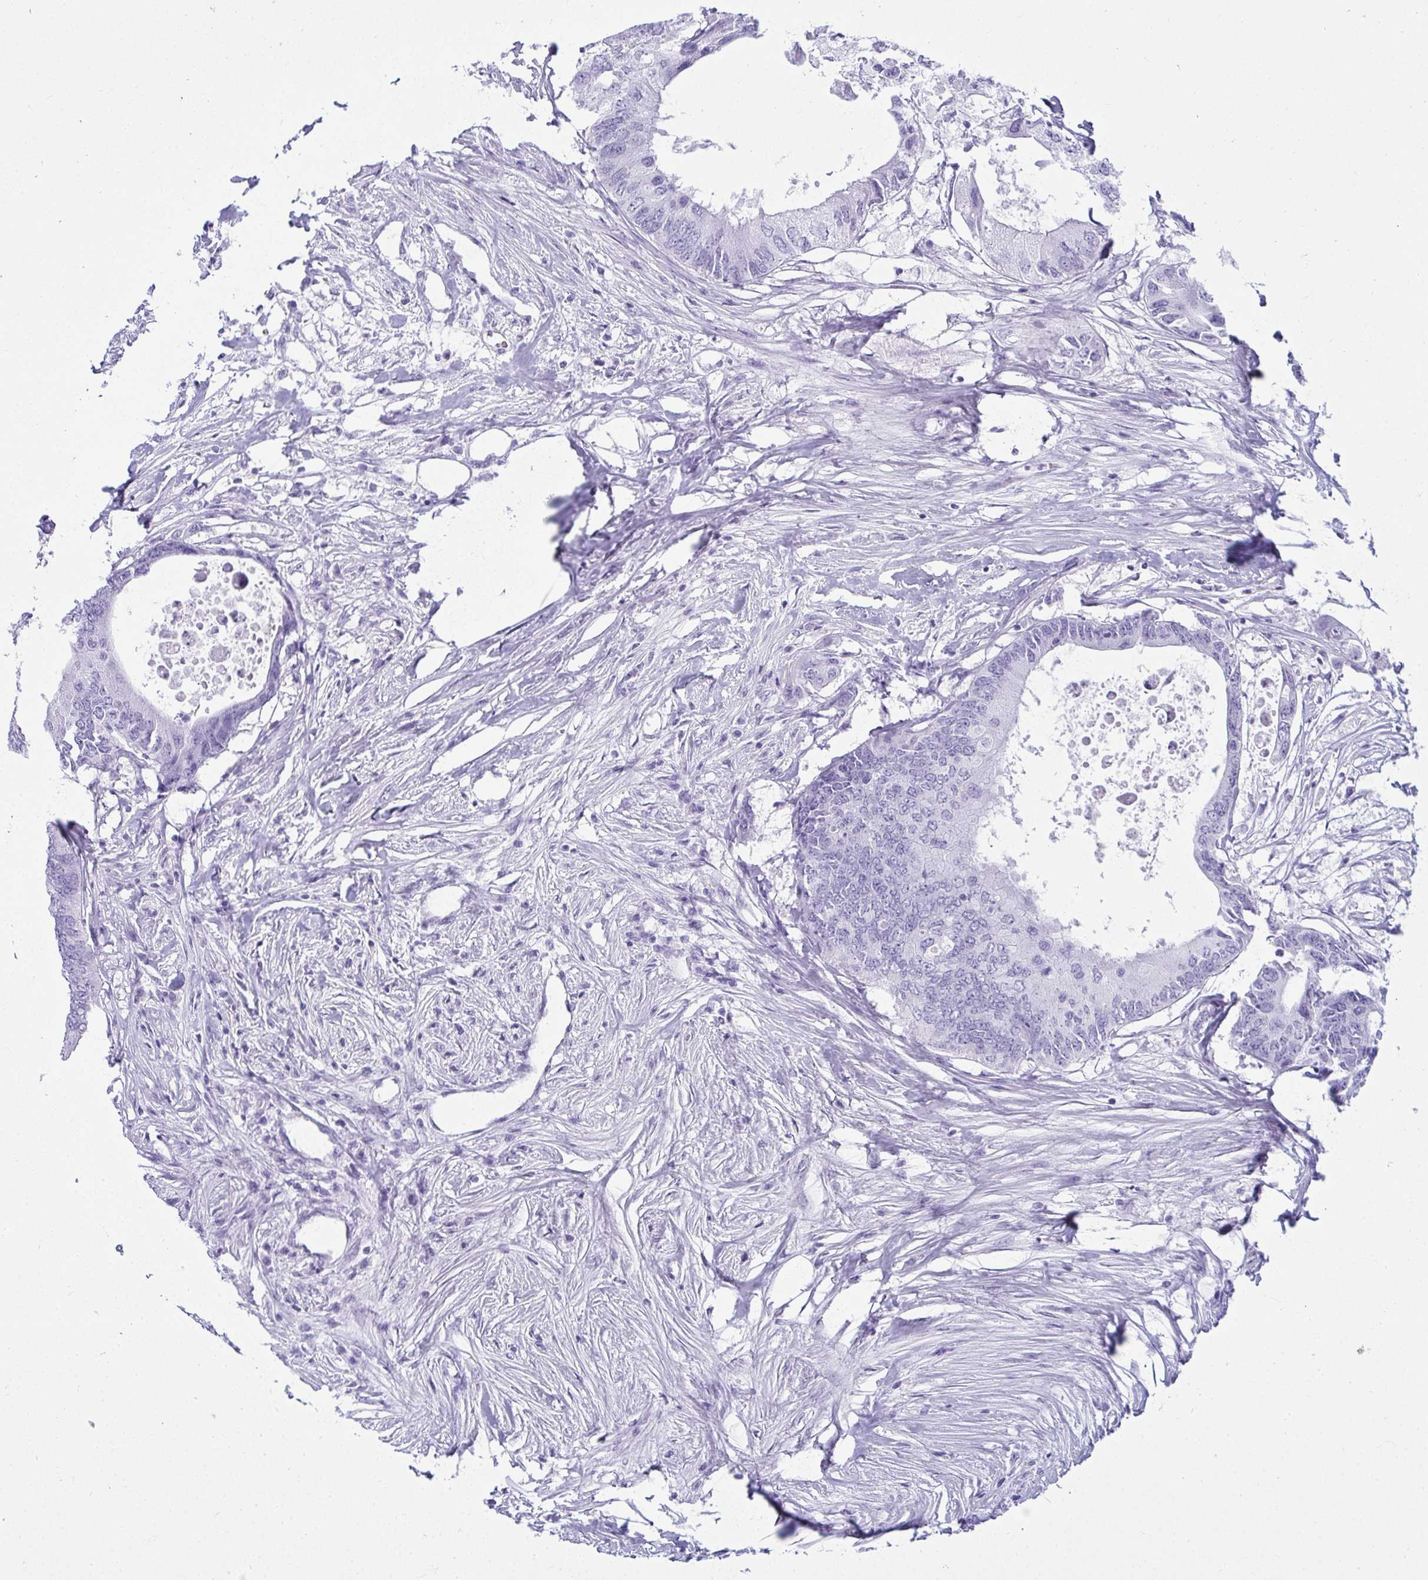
{"staining": {"intensity": "negative", "quantity": "none", "location": "none"}, "tissue": "colorectal cancer", "cell_type": "Tumor cells", "image_type": "cancer", "snomed": [{"axis": "morphology", "description": "Adenocarcinoma, NOS"}, {"axis": "topography", "description": "Colon"}], "caption": "This is an IHC histopathology image of human colorectal cancer (adenocarcinoma). There is no staining in tumor cells.", "gene": "CLGN", "patient": {"sex": "male", "age": 71}}